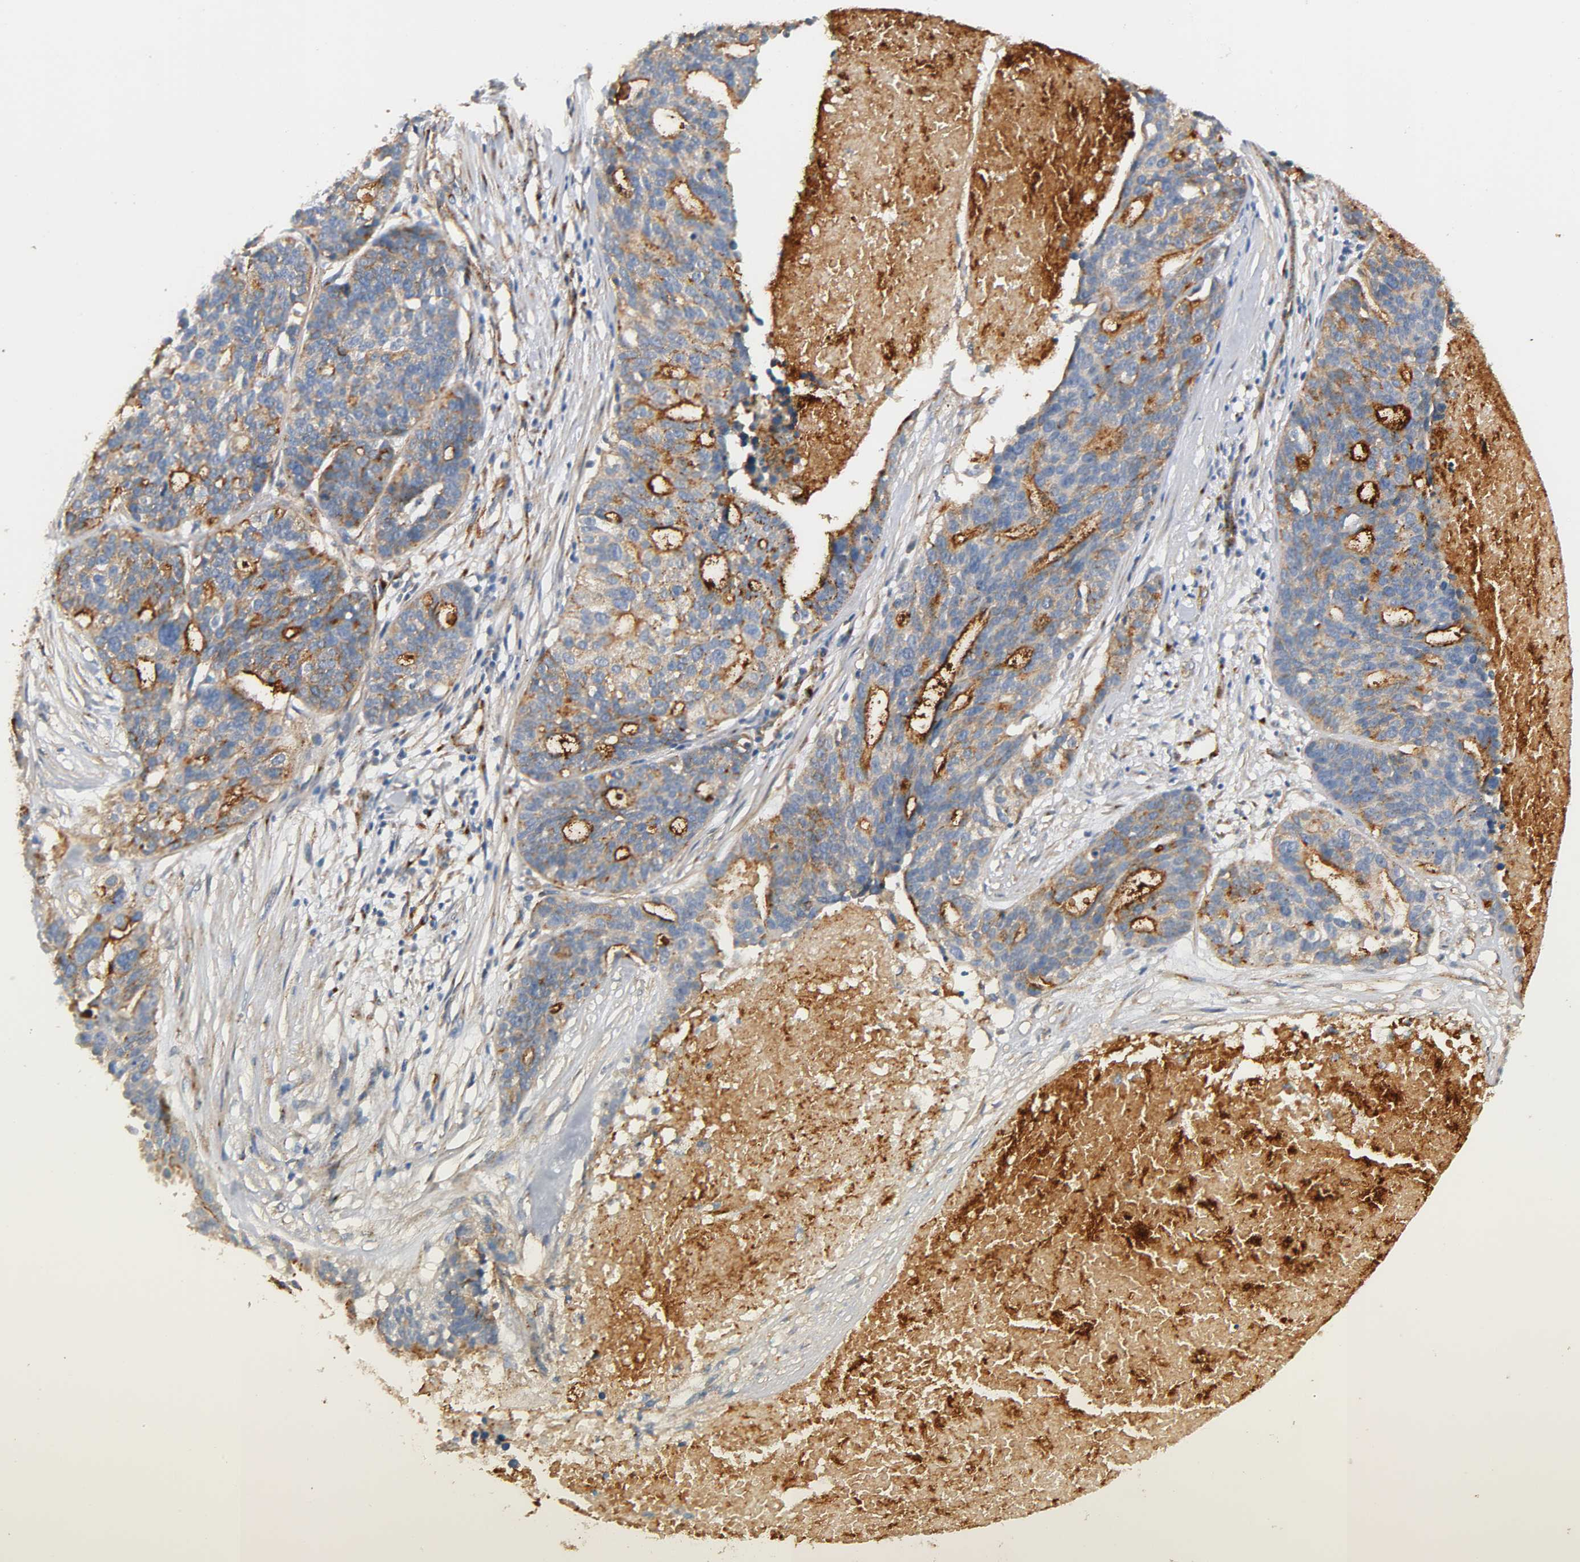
{"staining": {"intensity": "moderate", "quantity": "25%-75%", "location": "cytoplasmic/membranous"}, "tissue": "ovarian cancer", "cell_type": "Tumor cells", "image_type": "cancer", "snomed": [{"axis": "morphology", "description": "Cystadenocarcinoma, serous, NOS"}, {"axis": "topography", "description": "Ovary"}], "caption": "Immunohistochemical staining of ovarian cancer displays medium levels of moderate cytoplasmic/membranous protein staining in approximately 25%-75% of tumor cells.", "gene": "IFITM3", "patient": {"sex": "female", "age": 59}}